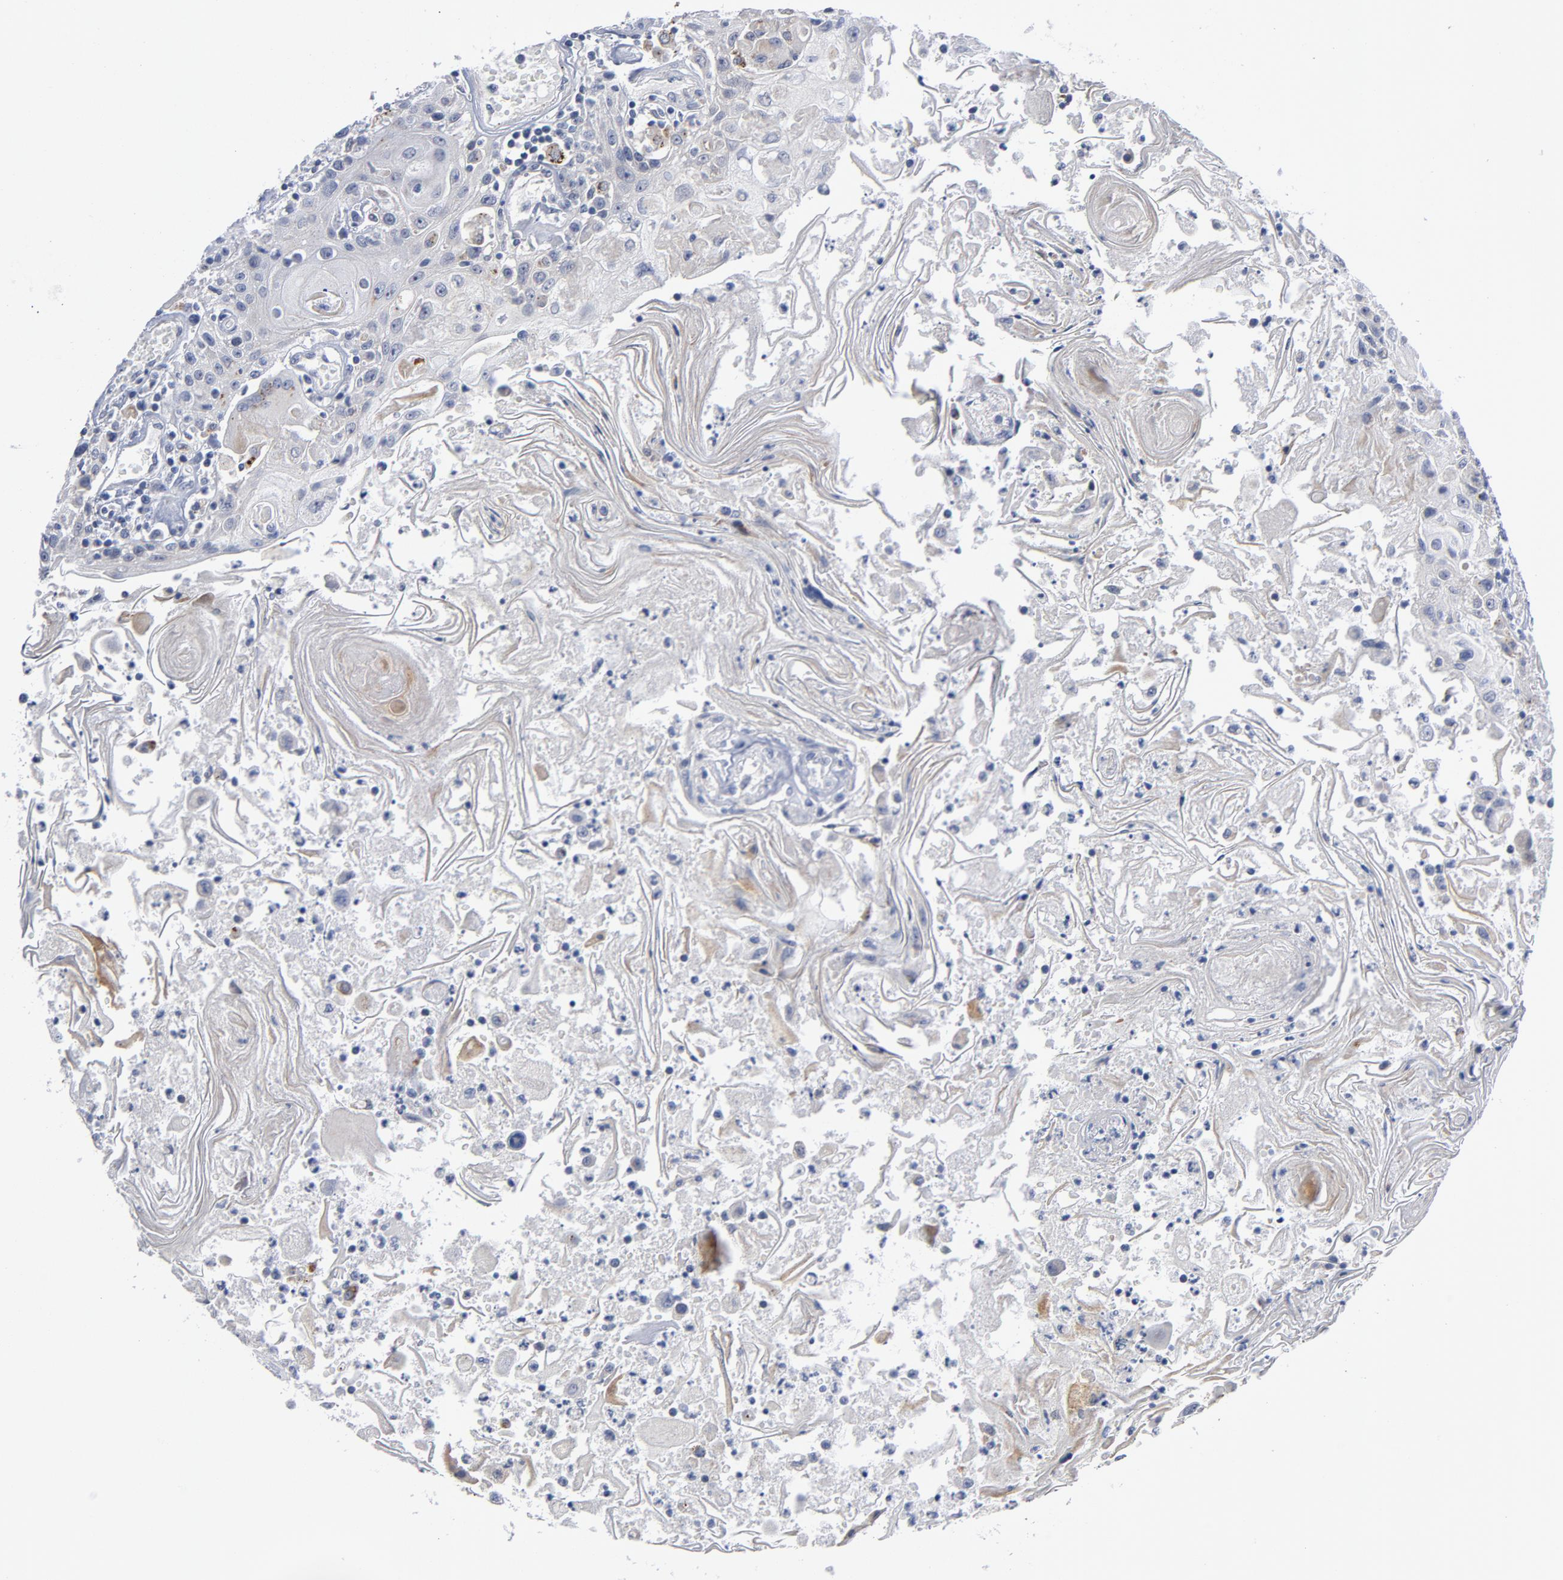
{"staining": {"intensity": "negative", "quantity": "none", "location": "none"}, "tissue": "head and neck cancer", "cell_type": "Tumor cells", "image_type": "cancer", "snomed": [{"axis": "morphology", "description": "Squamous cell carcinoma, NOS"}, {"axis": "topography", "description": "Oral tissue"}, {"axis": "topography", "description": "Head-Neck"}], "caption": "This is a histopathology image of immunohistochemistry staining of squamous cell carcinoma (head and neck), which shows no positivity in tumor cells.", "gene": "AKT2", "patient": {"sex": "female", "age": 76}}